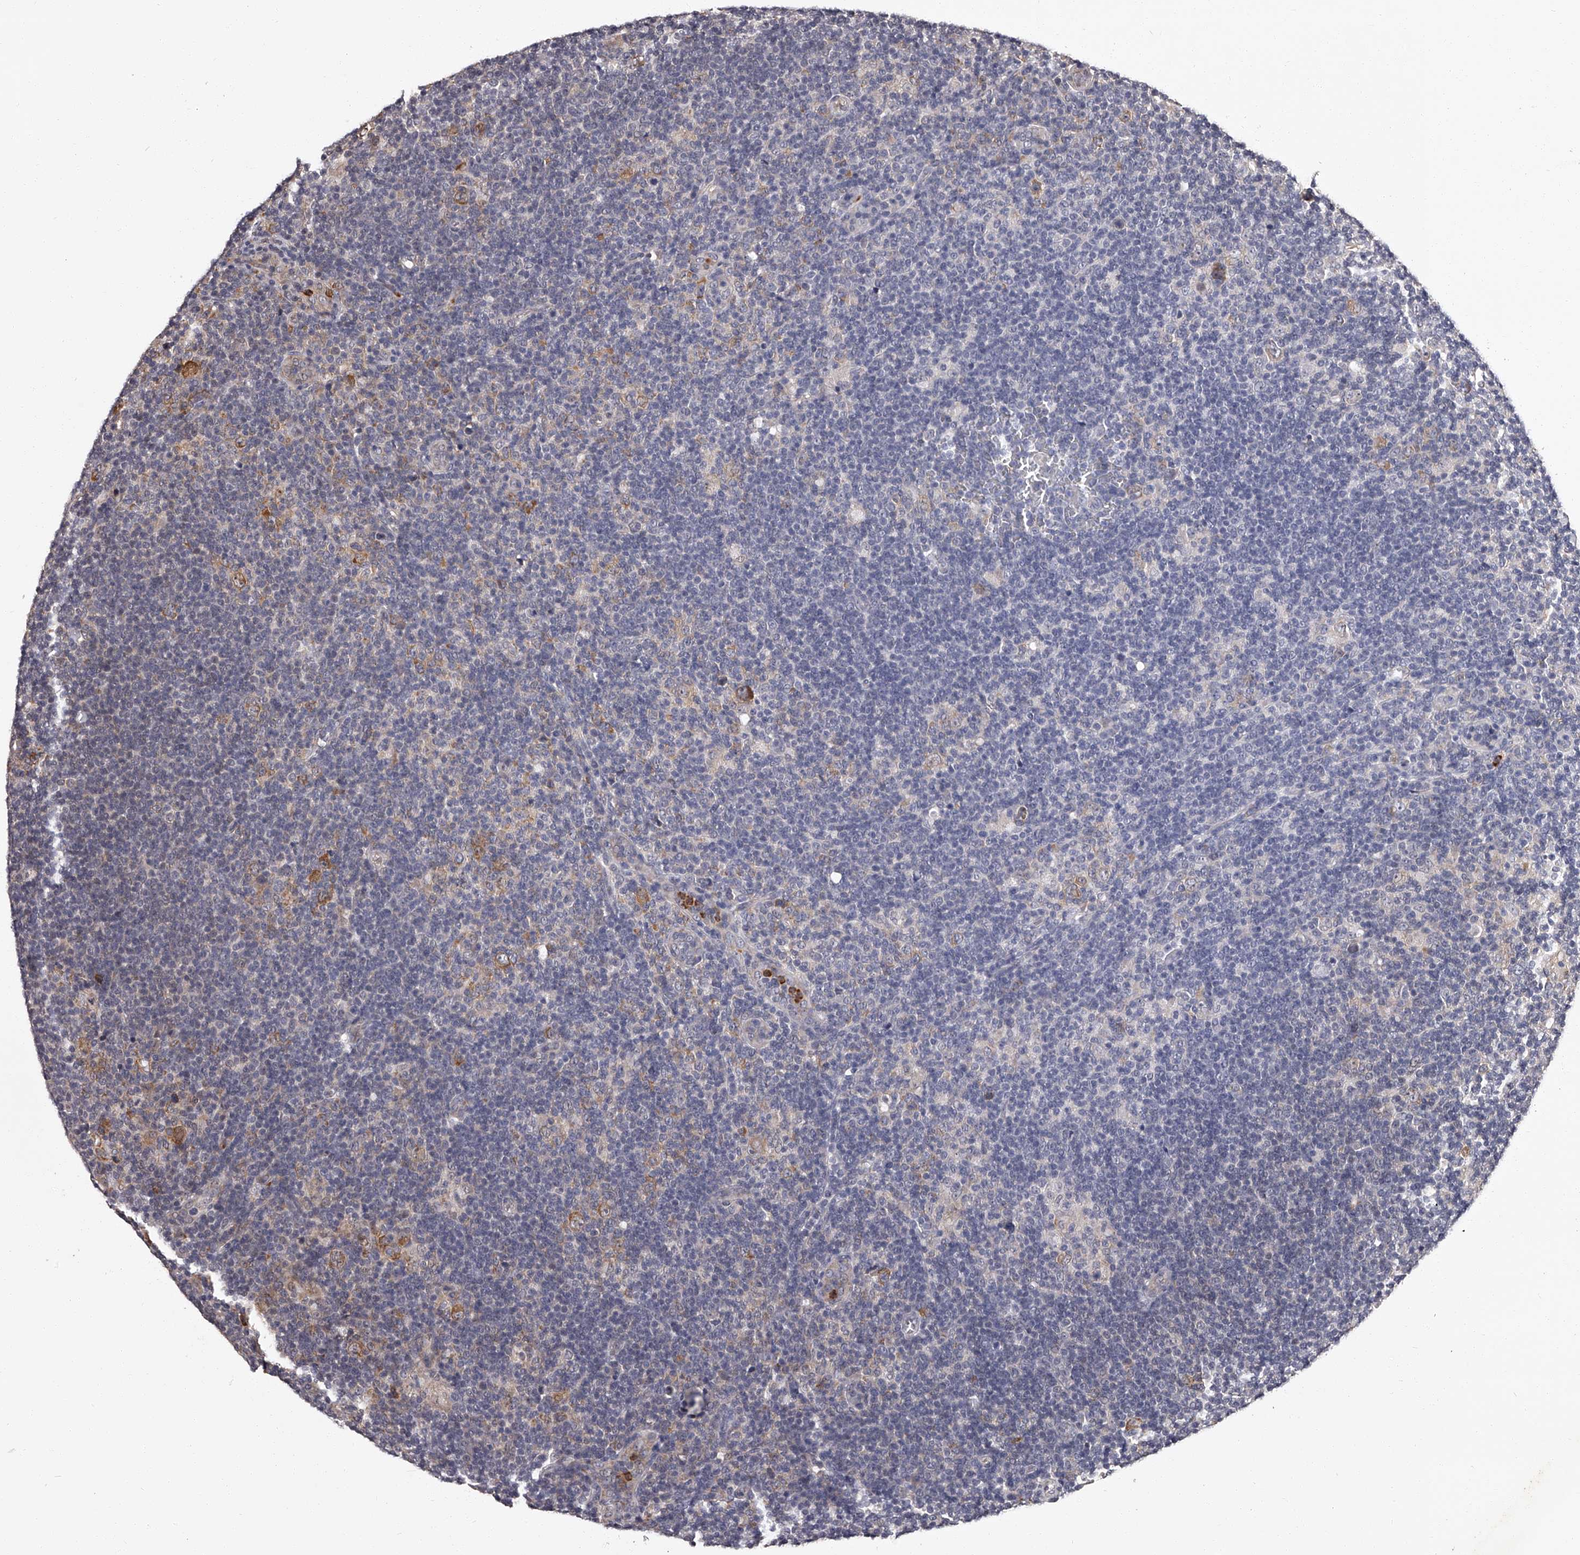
{"staining": {"intensity": "weak", "quantity": "<25%", "location": "cytoplasmic/membranous"}, "tissue": "lymphoma", "cell_type": "Tumor cells", "image_type": "cancer", "snomed": [{"axis": "morphology", "description": "Hodgkin's disease, NOS"}, {"axis": "topography", "description": "Lymph node"}], "caption": "There is no significant expression in tumor cells of Hodgkin's disease.", "gene": "RSC1A1", "patient": {"sex": "female", "age": 57}}